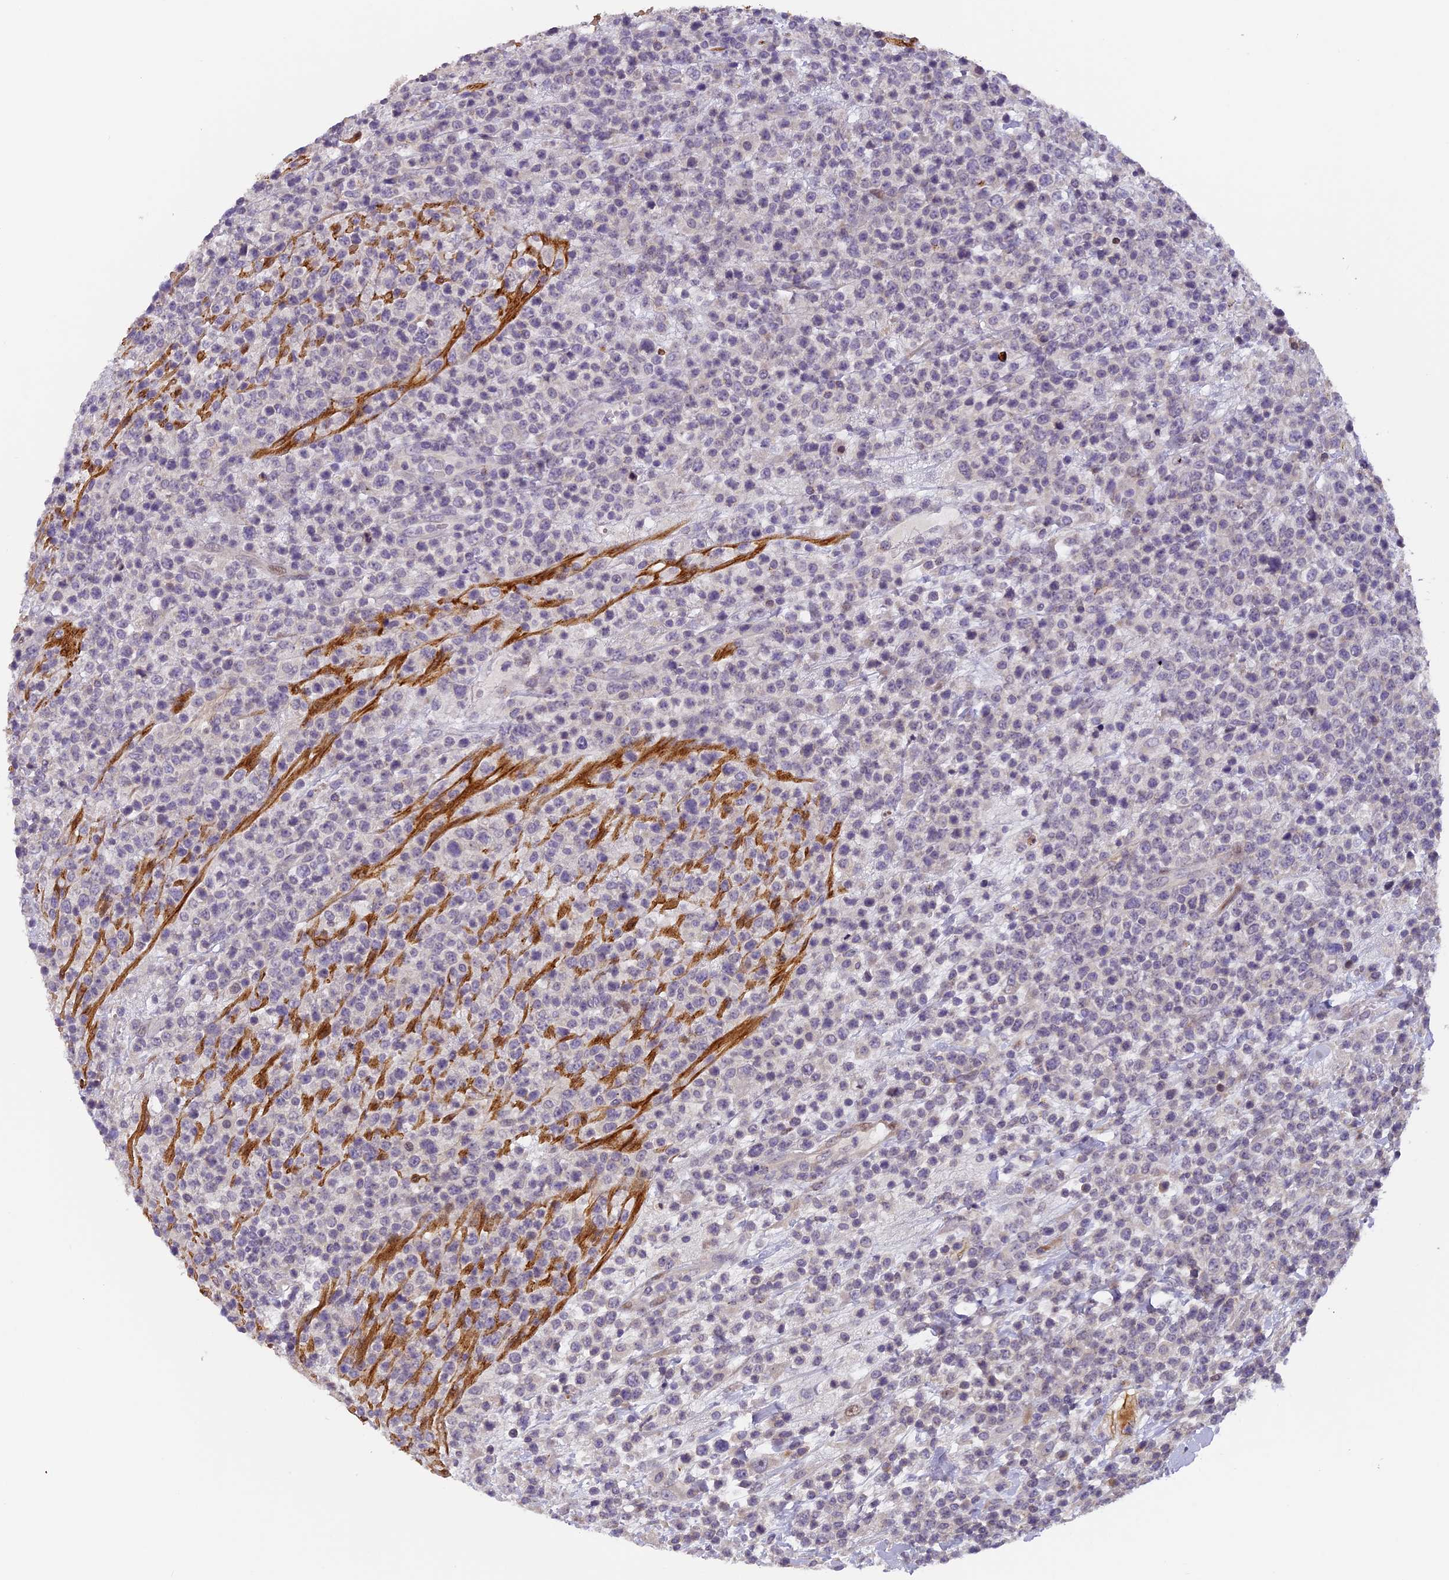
{"staining": {"intensity": "negative", "quantity": "none", "location": "none"}, "tissue": "lymphoma", "cell_type": "Tumor cells", "image_type": "cancer", "snomed": [{"axis": "morphology", "description": "Malignant lymphoma, non-Hodgkin's type, High grade"}, {"axis": "topography", "description": "Colon"}], "caption": "Tumor cells are negative for brown protein staining in lymphoma.", "gene": "RAB28", "patient": {"sex": "female", "age": 53}}